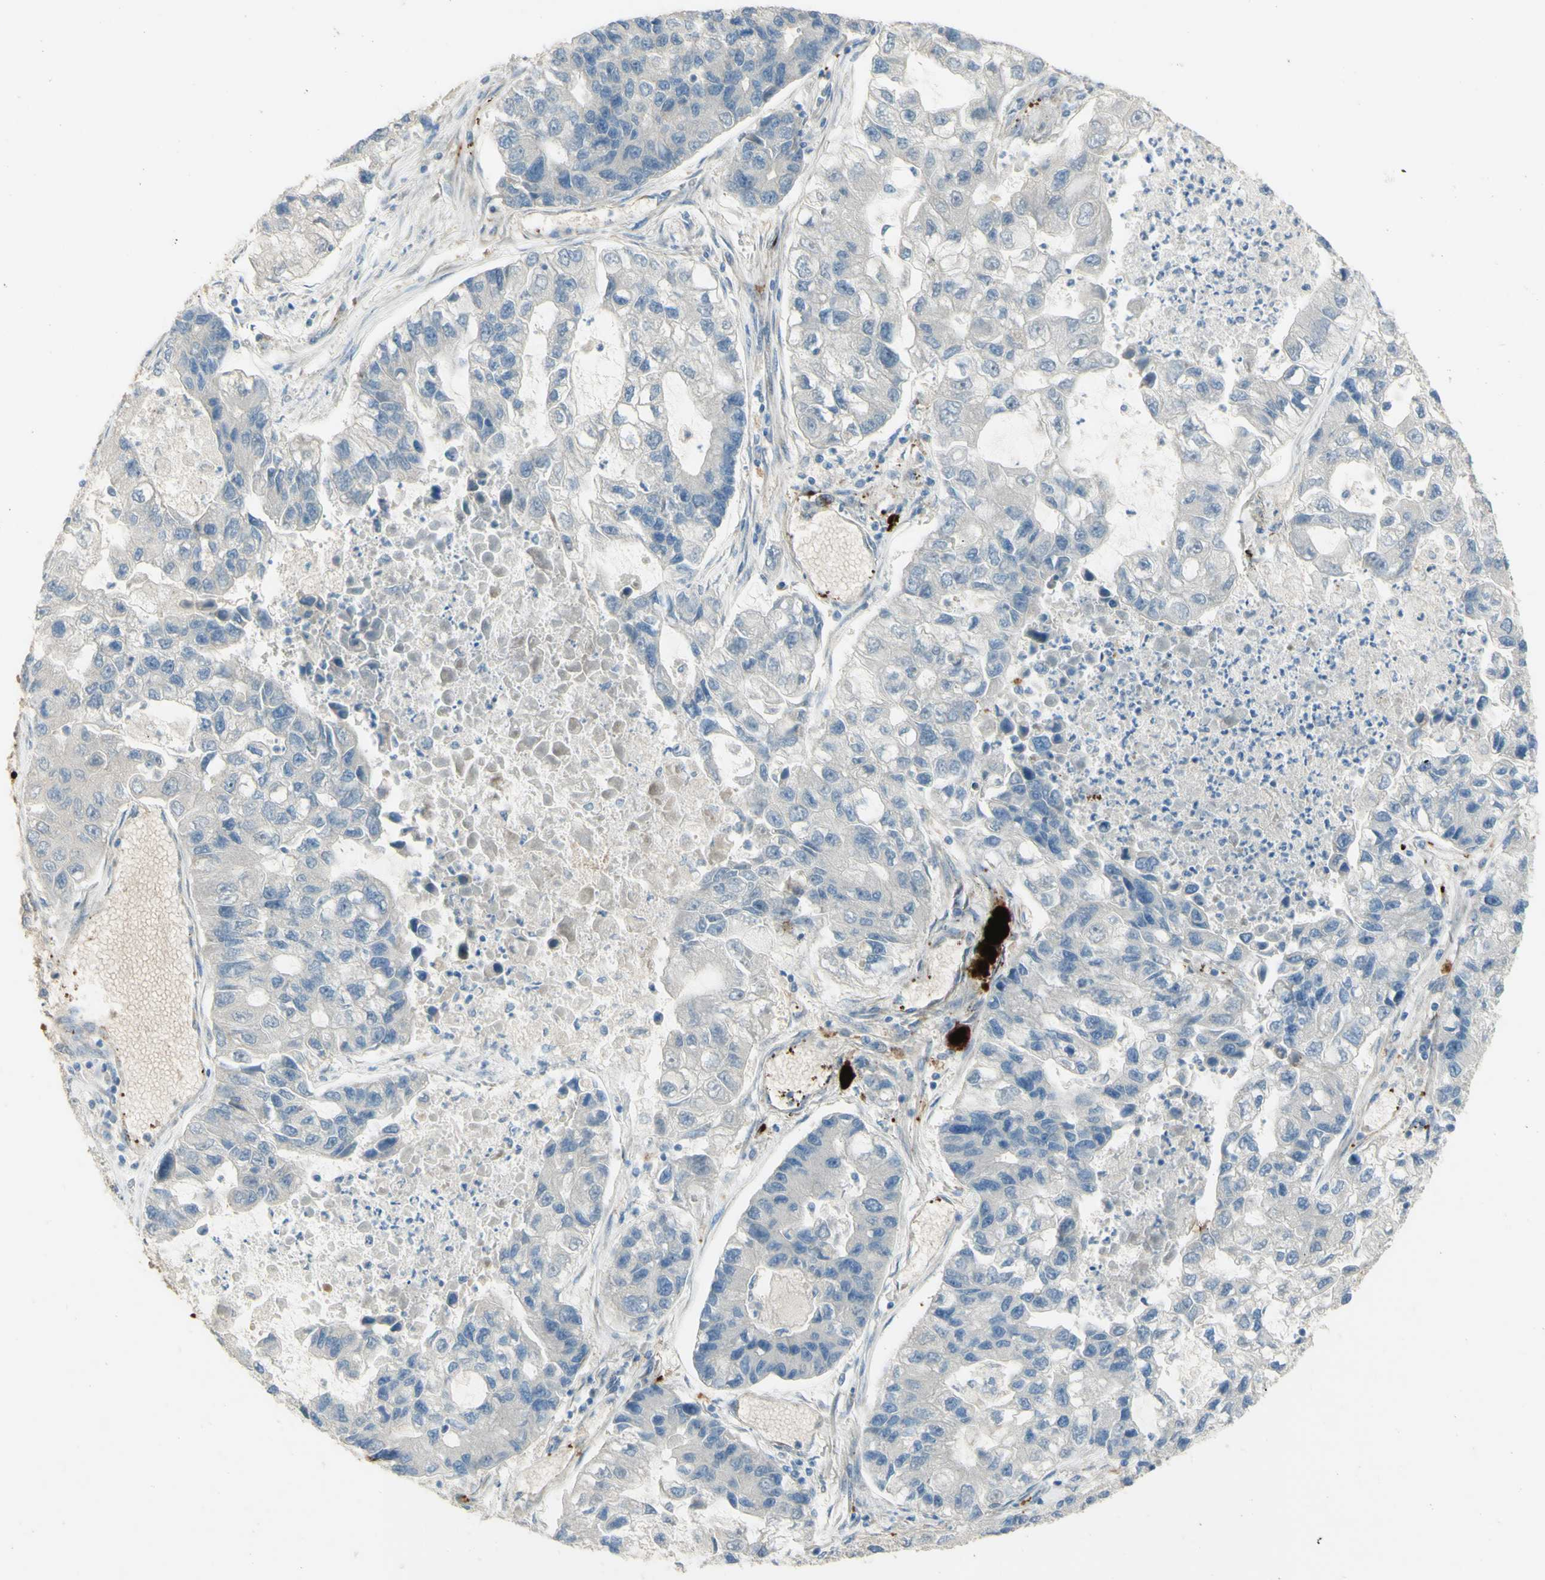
{"staining": {"intensity": "negative", "quantity": "none", "location": "none"}, "tissue": "lung cancer", "cell_type": "Tumor cells", "image_type": "cancer", "snomed": [{"axis": "morphology", "description": "Adenocarcinoma, NOS"}, {"axis": "topography", "description": "Lung"}], "caption": "Image shows no protein expression in tumor cells of adenocarcinoma (lung) tissue.", "gene": "GAN", "patient": {"sex": "female", "age": 51}}